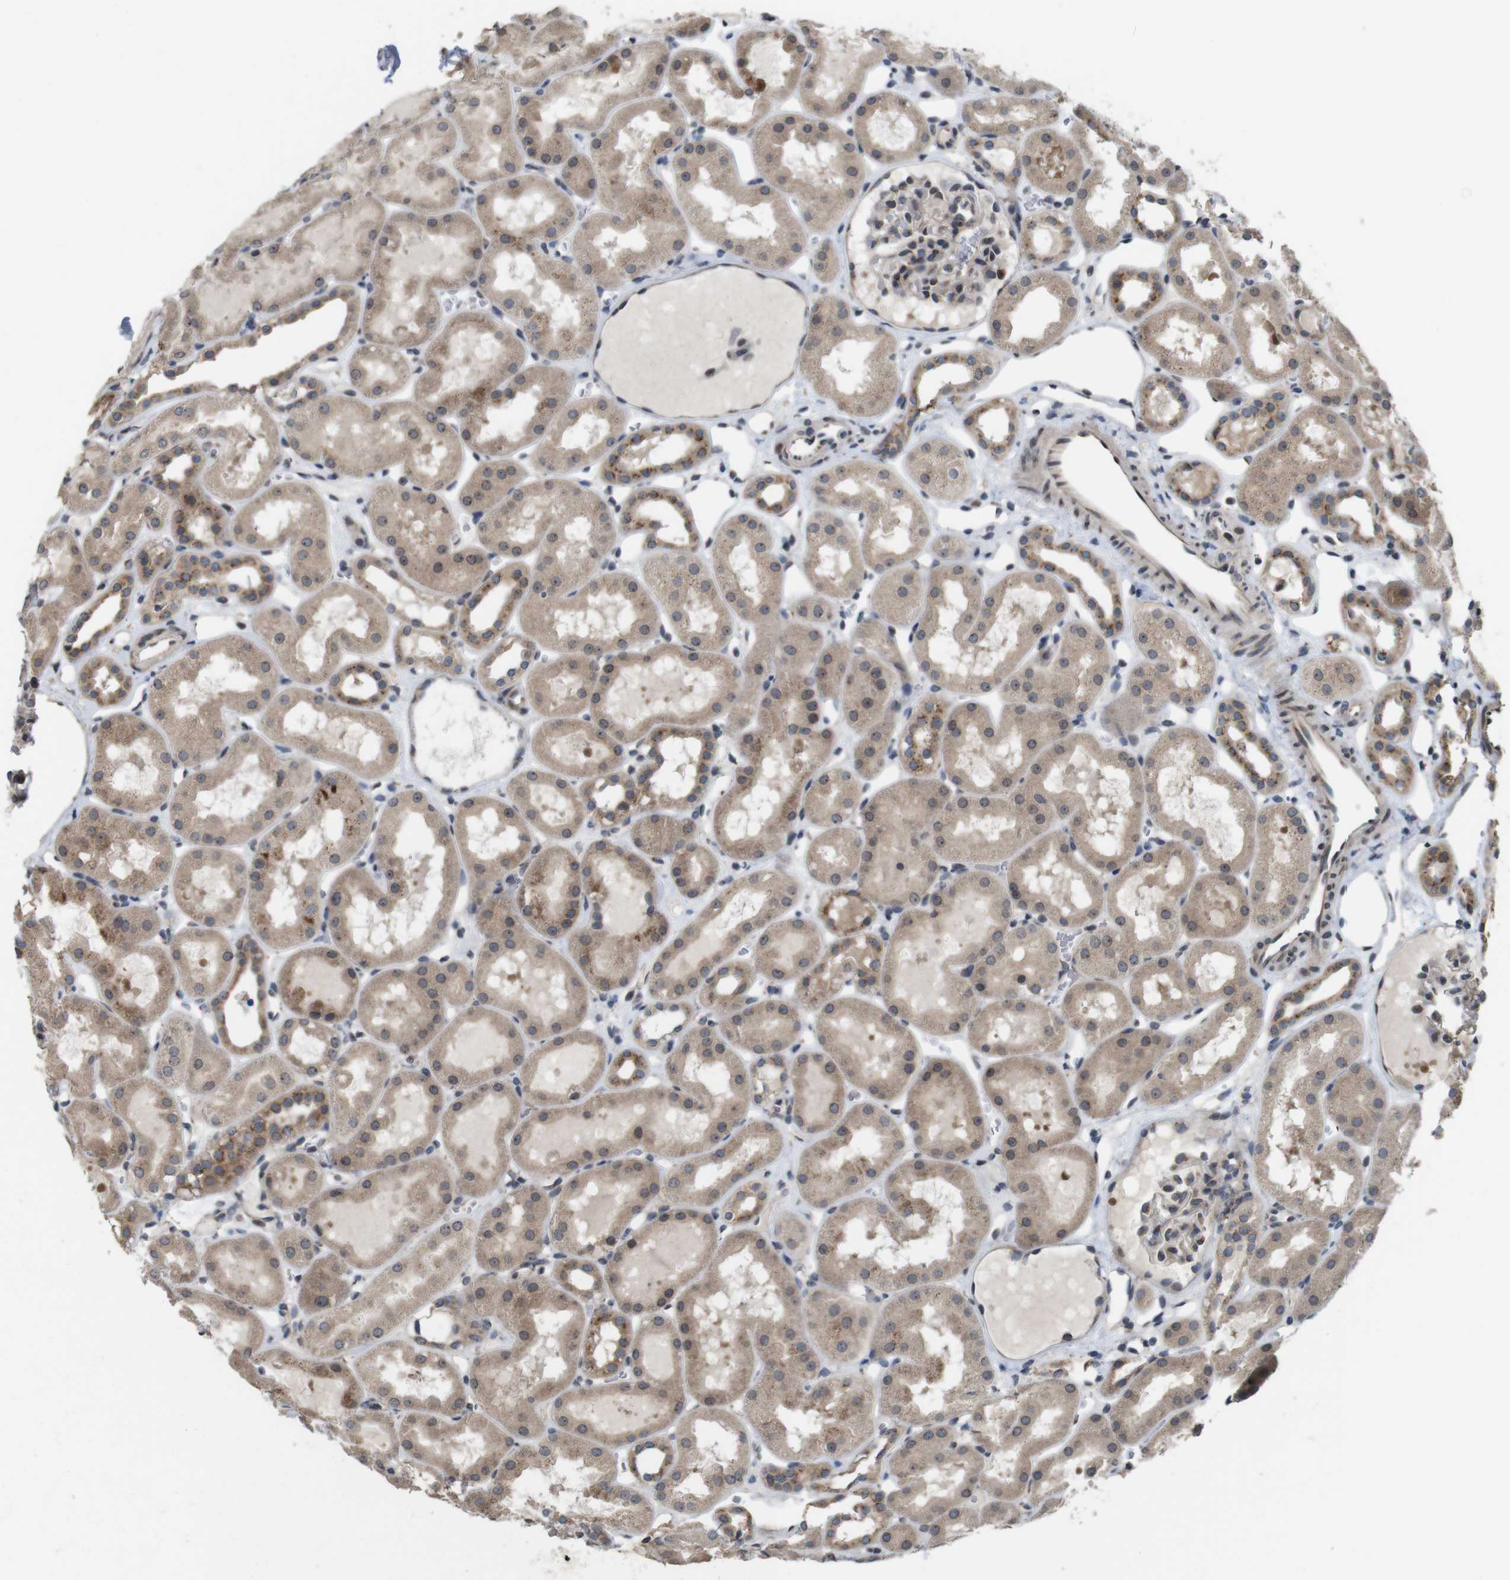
{"staining": {"intensity": "moderate", "quantity": "<25%", "location": "cytoplasmic/membranous"}, "tissue": "kidney", "cell_type": "Cells in glomeruli", "image_type": "normal", "snomed": [{"axis": "morphology", "description": "Normal tissue, NOS"}, {"axis": "topography", "description": "Kidney"}, {"axis": "topography", "description": "Urinary bladder"}], "caption": "An IHC micrograph of benign tissue is shown. Protein staining in brown highlights moderate cytoplasmic/membranous positivity in kidney within cells in glomeruli.", "gene": "EFCAB14", "patient": {"sex": "male", "age": 16}}